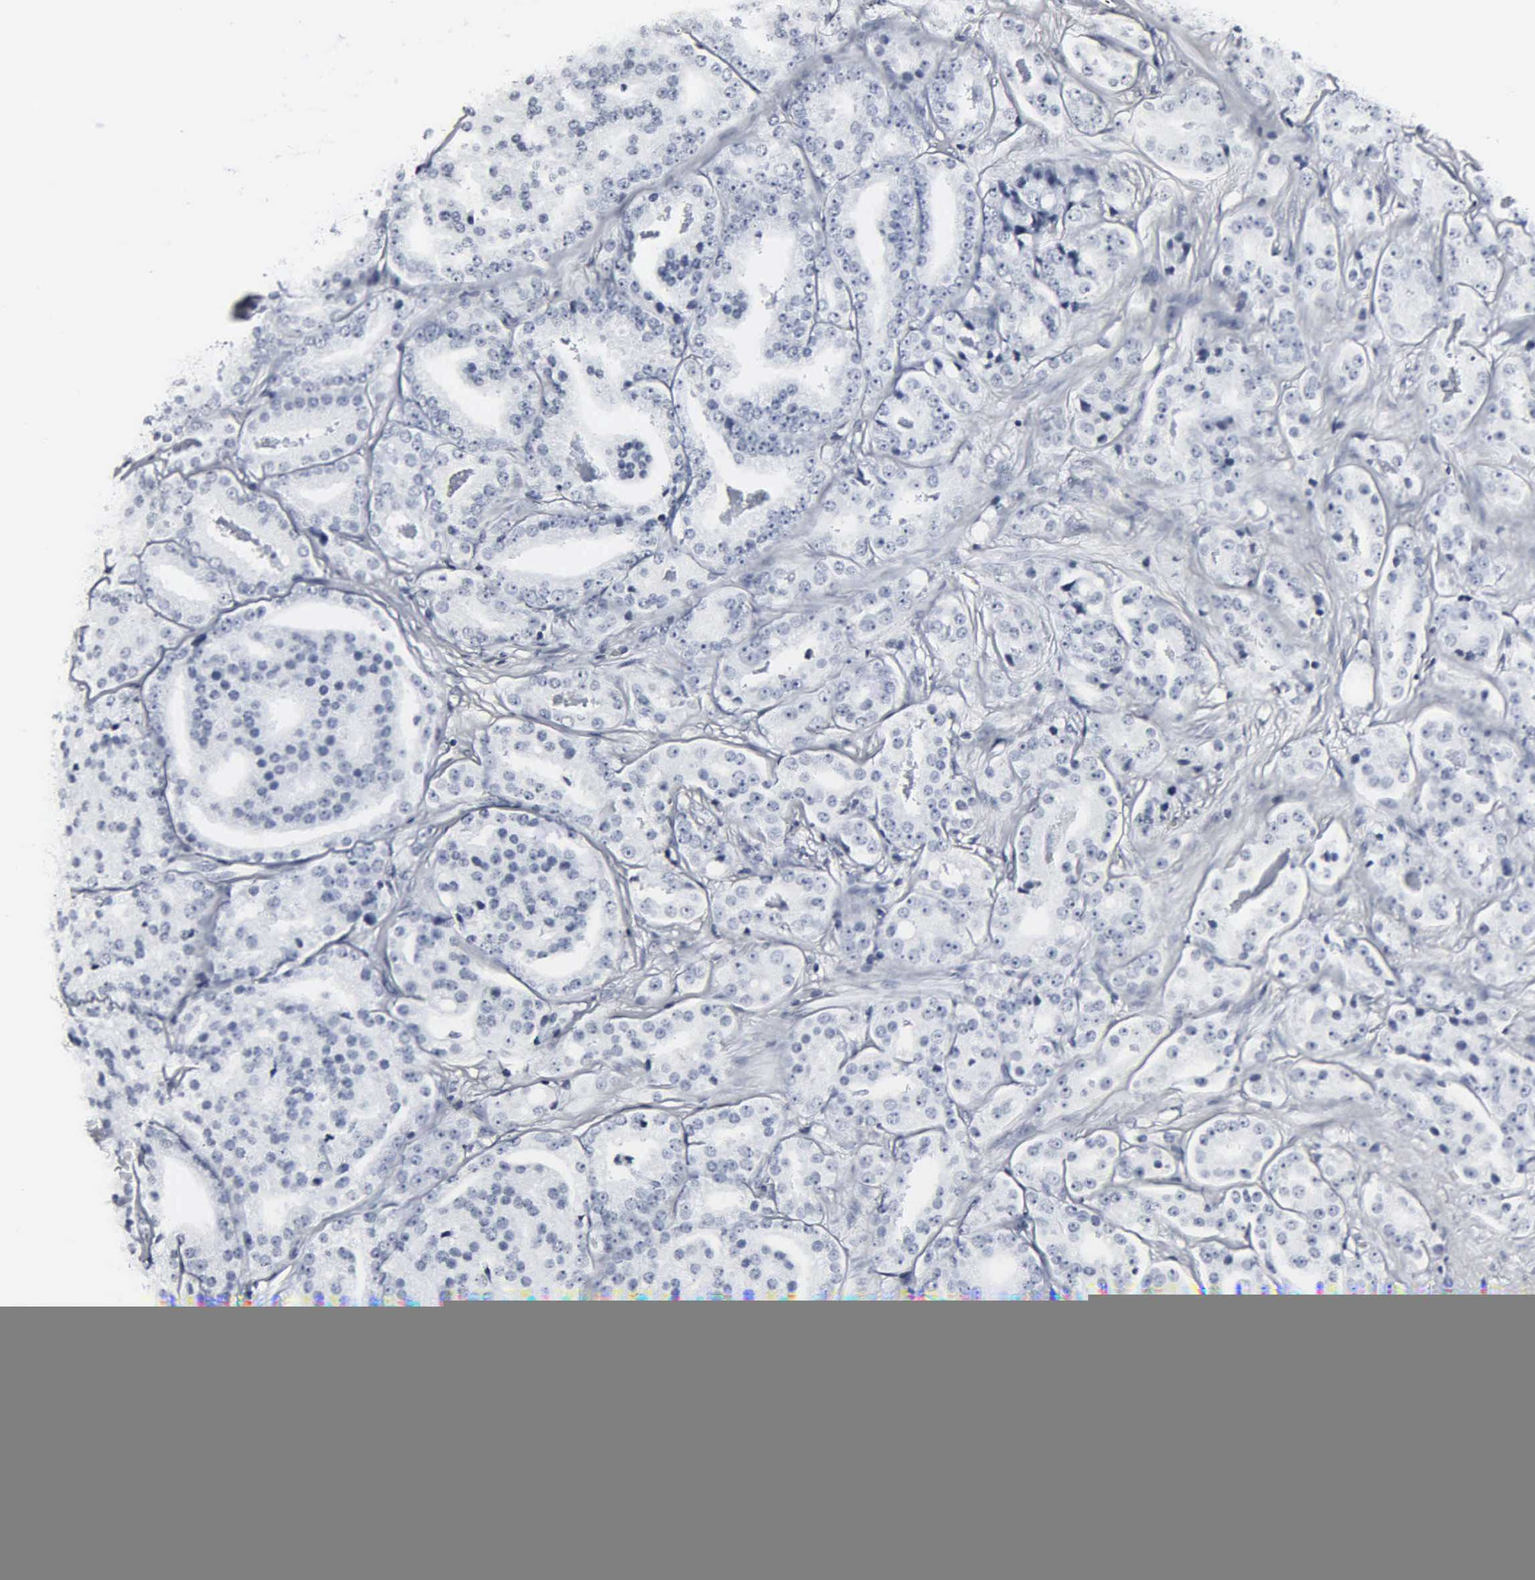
{"staining": {"intensity": "negative", "quantity": "none", "location": "none"}, "tissue": "prostate cancer", "cell_type": "Tumor cells", "image_type": "cancer", "snomed": [{"axis": "morphology", "description": "Adenocarcinoma, High grade"}, {"axis": "topography", "description": "Prostate"}], "caption": "A photomicrograph of human high-grade adenocarcinoma (prostate) is negative for staining in tumor cells.", "gene": "DGCR2", "patient": {"sex": "male", "age": 64}}